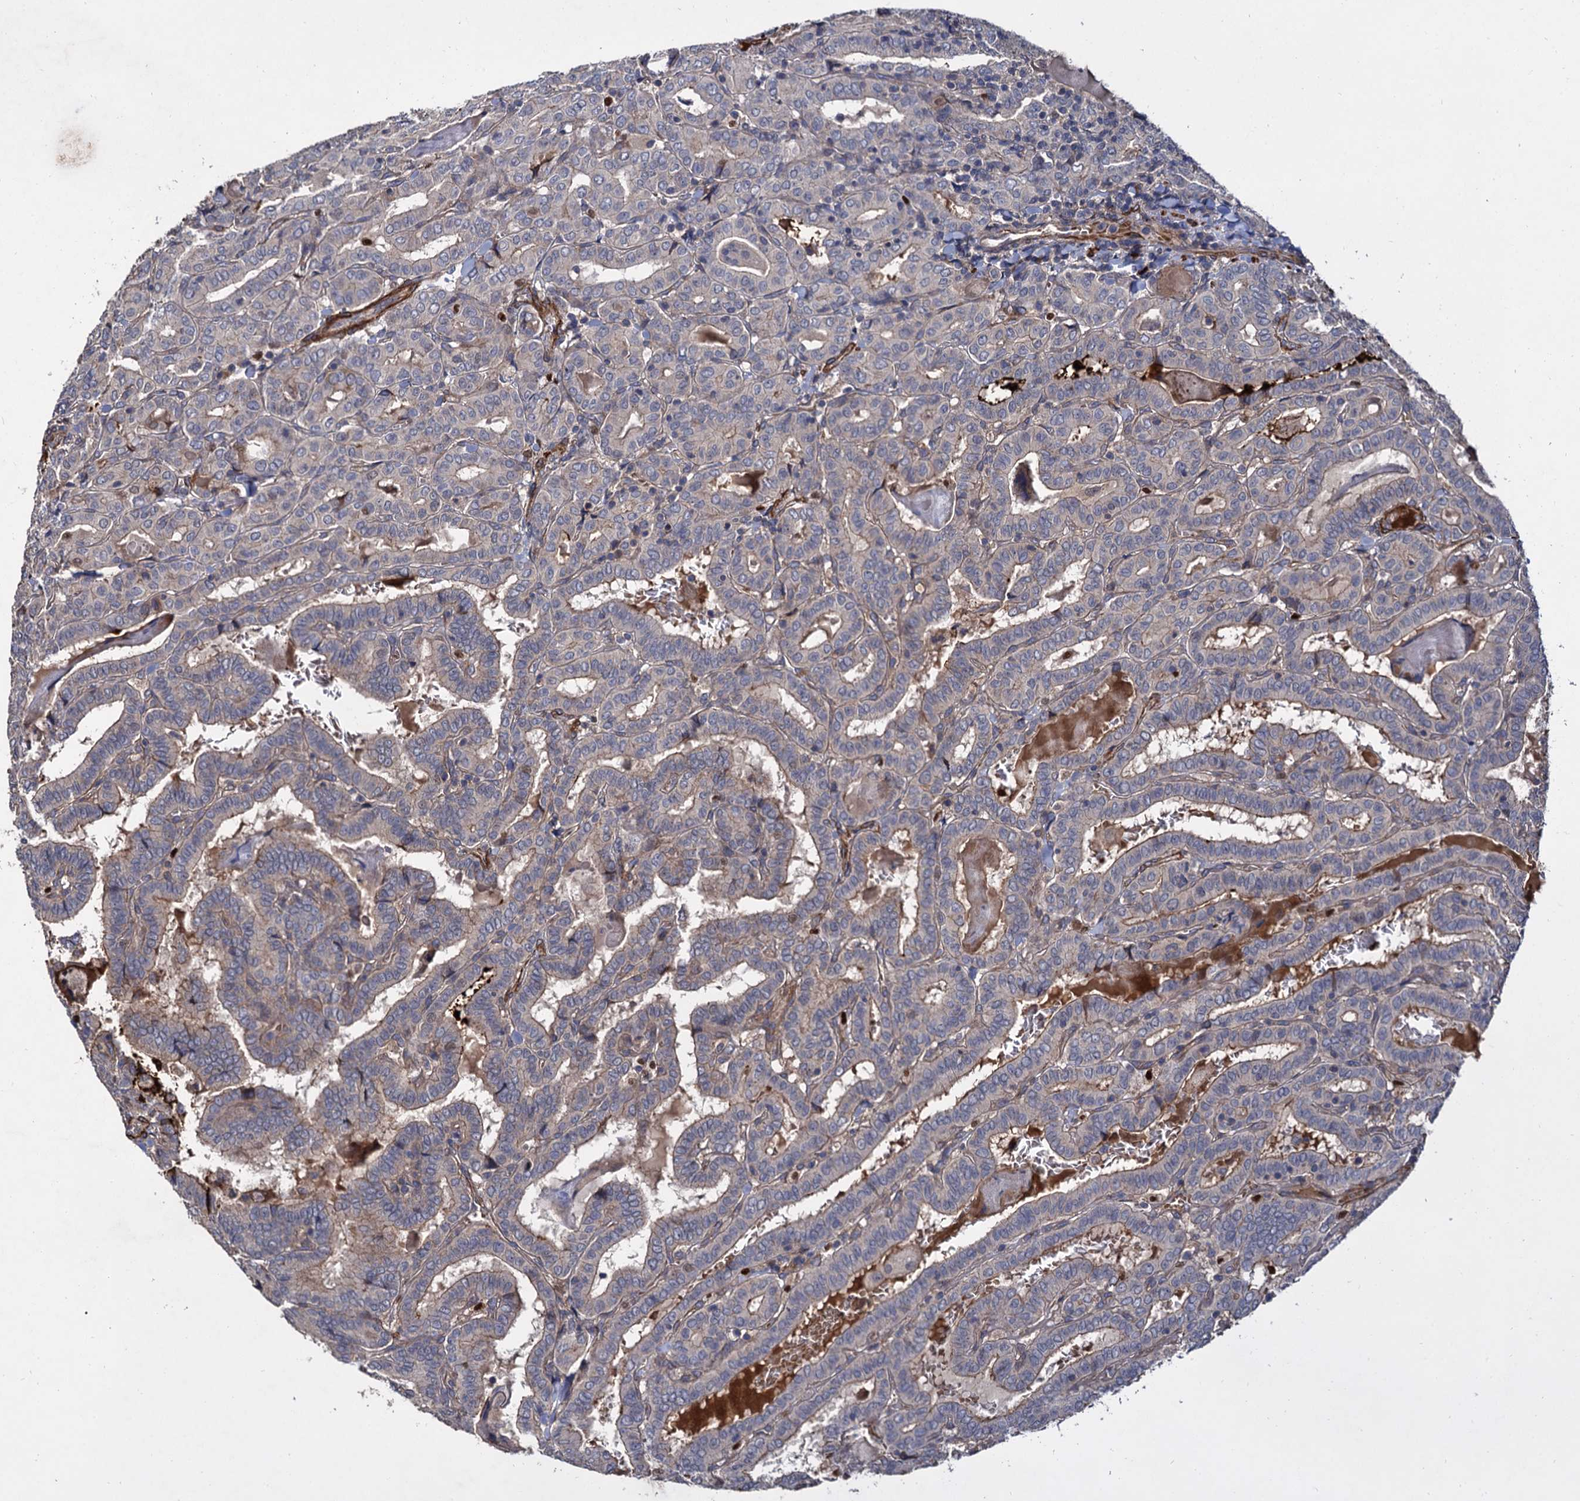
{"staining": {"intensity": "negative", "quantity": "none", "location": "none"}, "tissue": "thyroid cancer", "cell_type": "Tumor cells", "image_type": "cancer", "snomed": [{"axis": "morphology", "description": "Papillary adenocarcinoma, NOS"}, {"axis": "topography", "description": "Thyroid gland"}], "caption": "IHC image of neoplastic tissue: human thyroid cancer stained with DAB (3,3'-diaminobenzidine) exhibits no significant protein expression in tumor cells. (IHC, brightfield microscopy, high magnification).", "gene": "ISM2", "patient": {"sex": "female", "age": 72}}